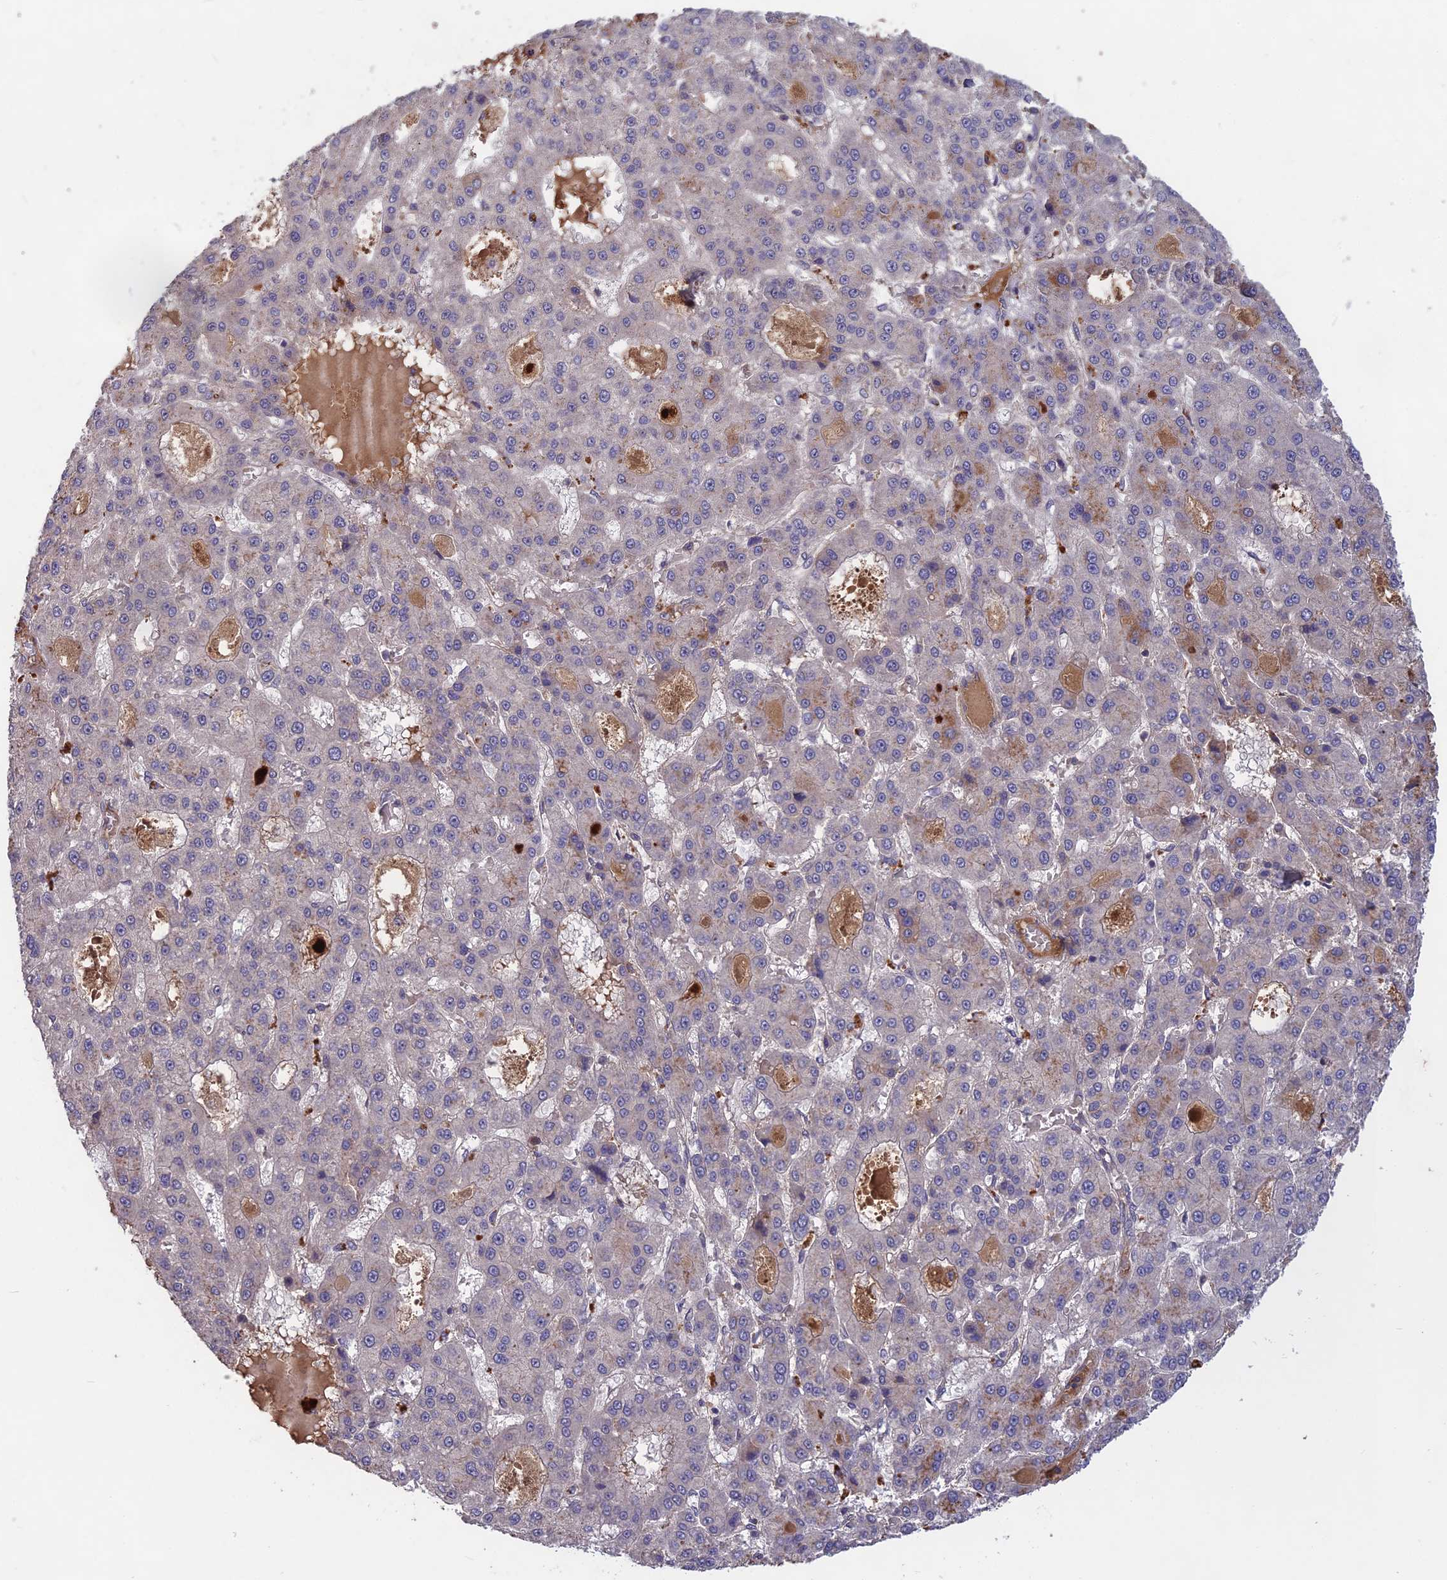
{"staining": {"intensity": "negative", "quantity": "none", "location": "none"}, "tissue": "liver cancer", "cell_type": "Tumor cells", "image_type": "cancer", "snomed": [{"axis": "morphology", "description": "Carcinoma, Hepatocellular, NOS"}, {"axis": "topography", "description": "Liver"}], "caption": "DAB (3,3'-diaminobenzidine) immunohistochemical staining of liver cancer (hepatocellular carcinoma) shows no significant expression in tumor cells.", "gene": "ADO", "patient": {"sex": "male", "age": 70}}